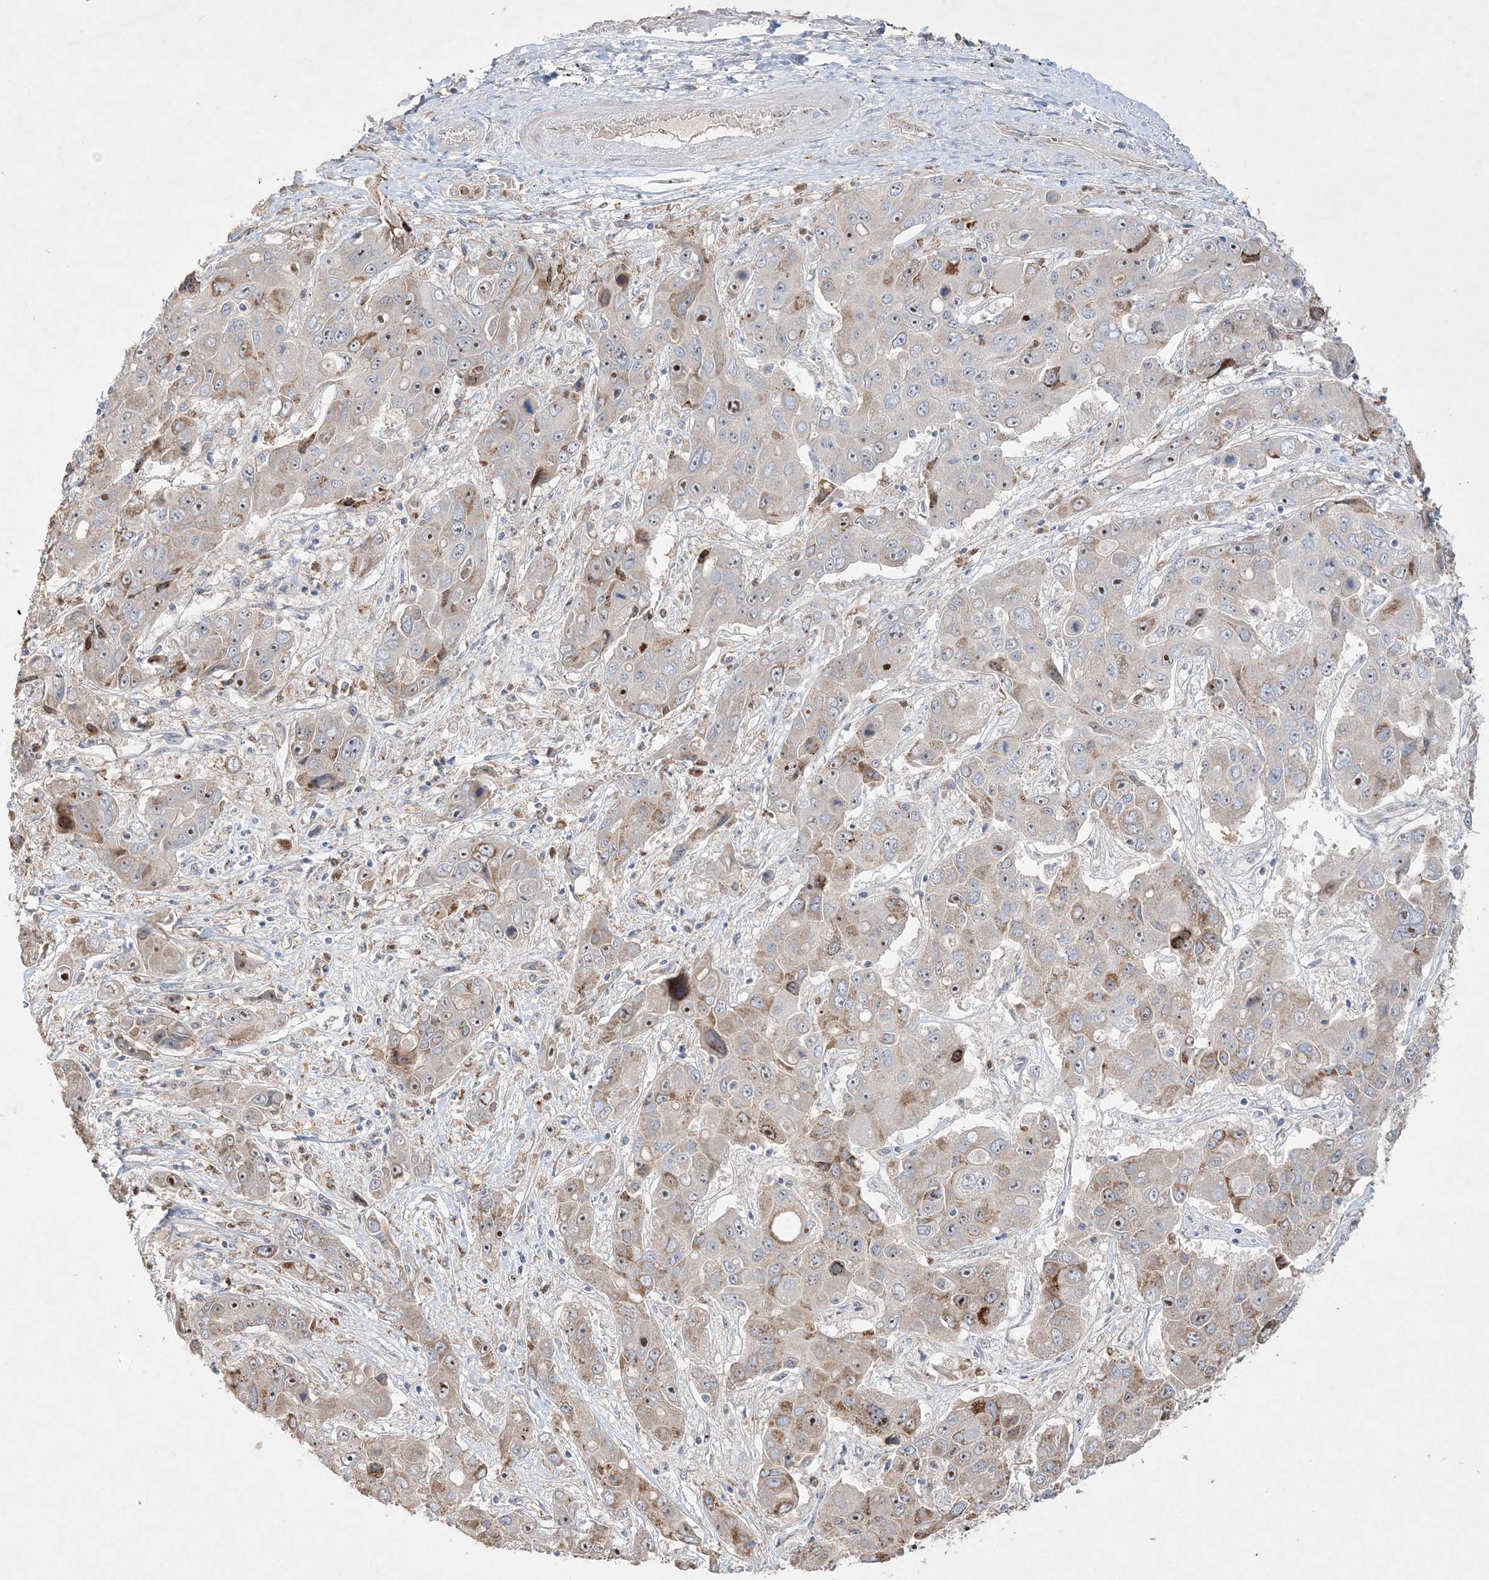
{"staining": {"intensity": "moderate", "quantity": "<25%", "location": "nuclear"}, "tissue": "liver cancer", "cell_type": "Tumor cells", "image_type": "cancer", "snomed": [{"axis": "morphology", "description": "Cholangiocarcinoma"}, {"axis": "topography", "description": "Liver"}], "caption": "Immunohistochemistry (IHC) staining of liver cancer (cholangiocarcinoma), which reveals low levels of moderate nuclear staining in approximately <25% of tumor cells indicating moderate nuclear protein positivity. The staining was performed using DAB (brown) for protein detection and nuclei were counterstained in hematoxylin (blue).", "gene": "NOP16", "patient": {"sex": "male", "age": 67}}